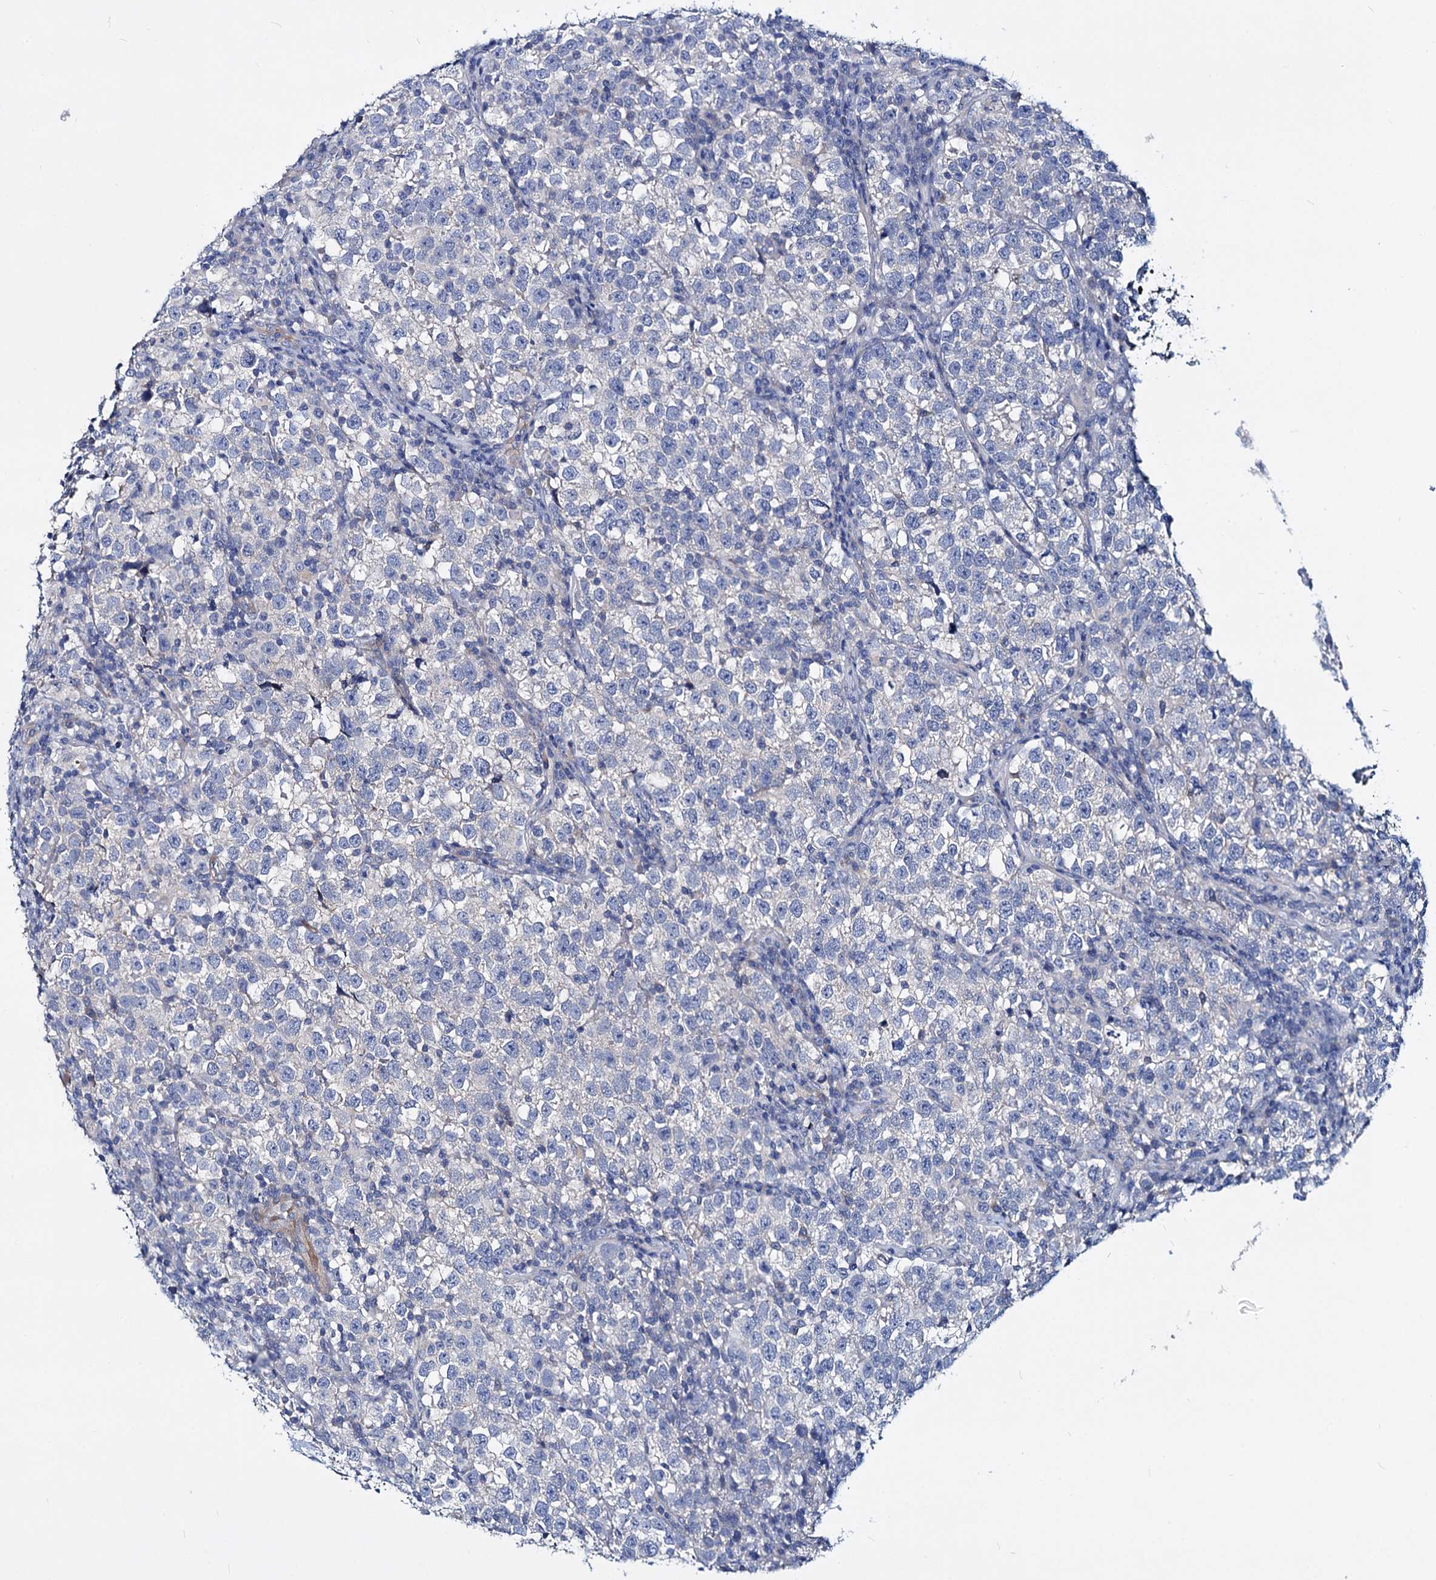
{"staining": {"intensity": "negative", "quantity": "none", "location": "none"}, "tissue": "testis cancer", "cell_type": "Tumor cells", "image_type": "cancer", "snomed": [{"axis": "morphology", "description": "Normal tissue, NOS"}, {"axis": "morphology", "description": "Seminoma, NOS"}, {"axis": "topography", "description": "Testis"}], "caption": "A high-resolution image shows immunohistochemistry (IHC) staining of seminoma (testis), which shows no significant positivity in tumor cells.", "gene": "DYDC2", "patient": {"sex": "male", "age": 43}}